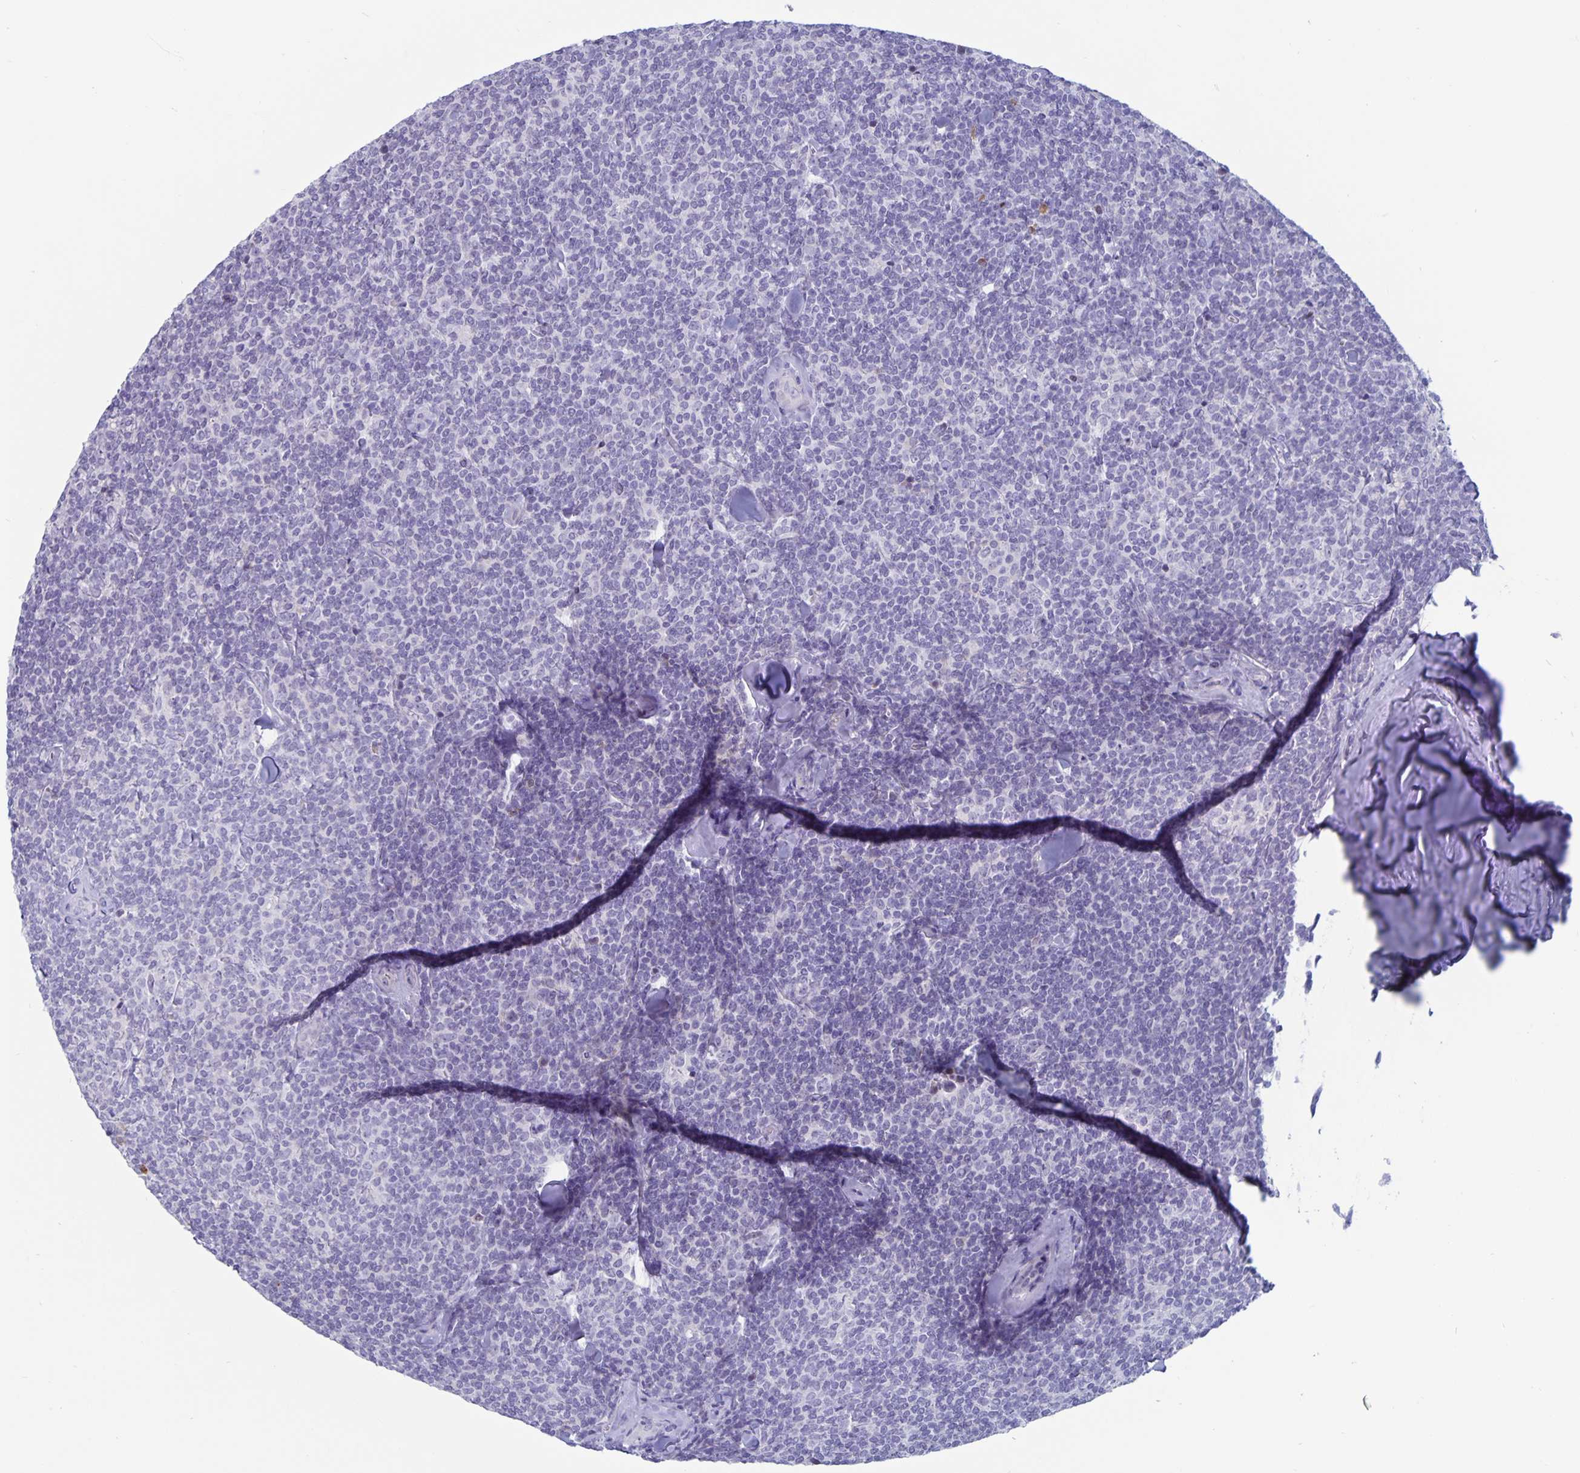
{"staining": {"intensity": "negative", "quantity": "none", "location": "none"}, "tissue": "lymphoma", "cell_type": "Tumor cells", "image_type": "cancer", "snomed": [{"axis": "morphology", "description": "Malignant lymphoma, non-Hodgkin's type, Low grade"}, {"axis": "topography", "description": "Lymph node"}], "caption": "Immunohistochemistry (IHC) photomicrograph of neoplastic tissue: human low-grade malignant lymphoma, non-Hodgkin's type stained with DAB (3,3'-diaminobenzidine) reveals no significant protein expression in tumor cells.", "gene": "PLCB3", "patient": {"sex": "female", "age": 56}}